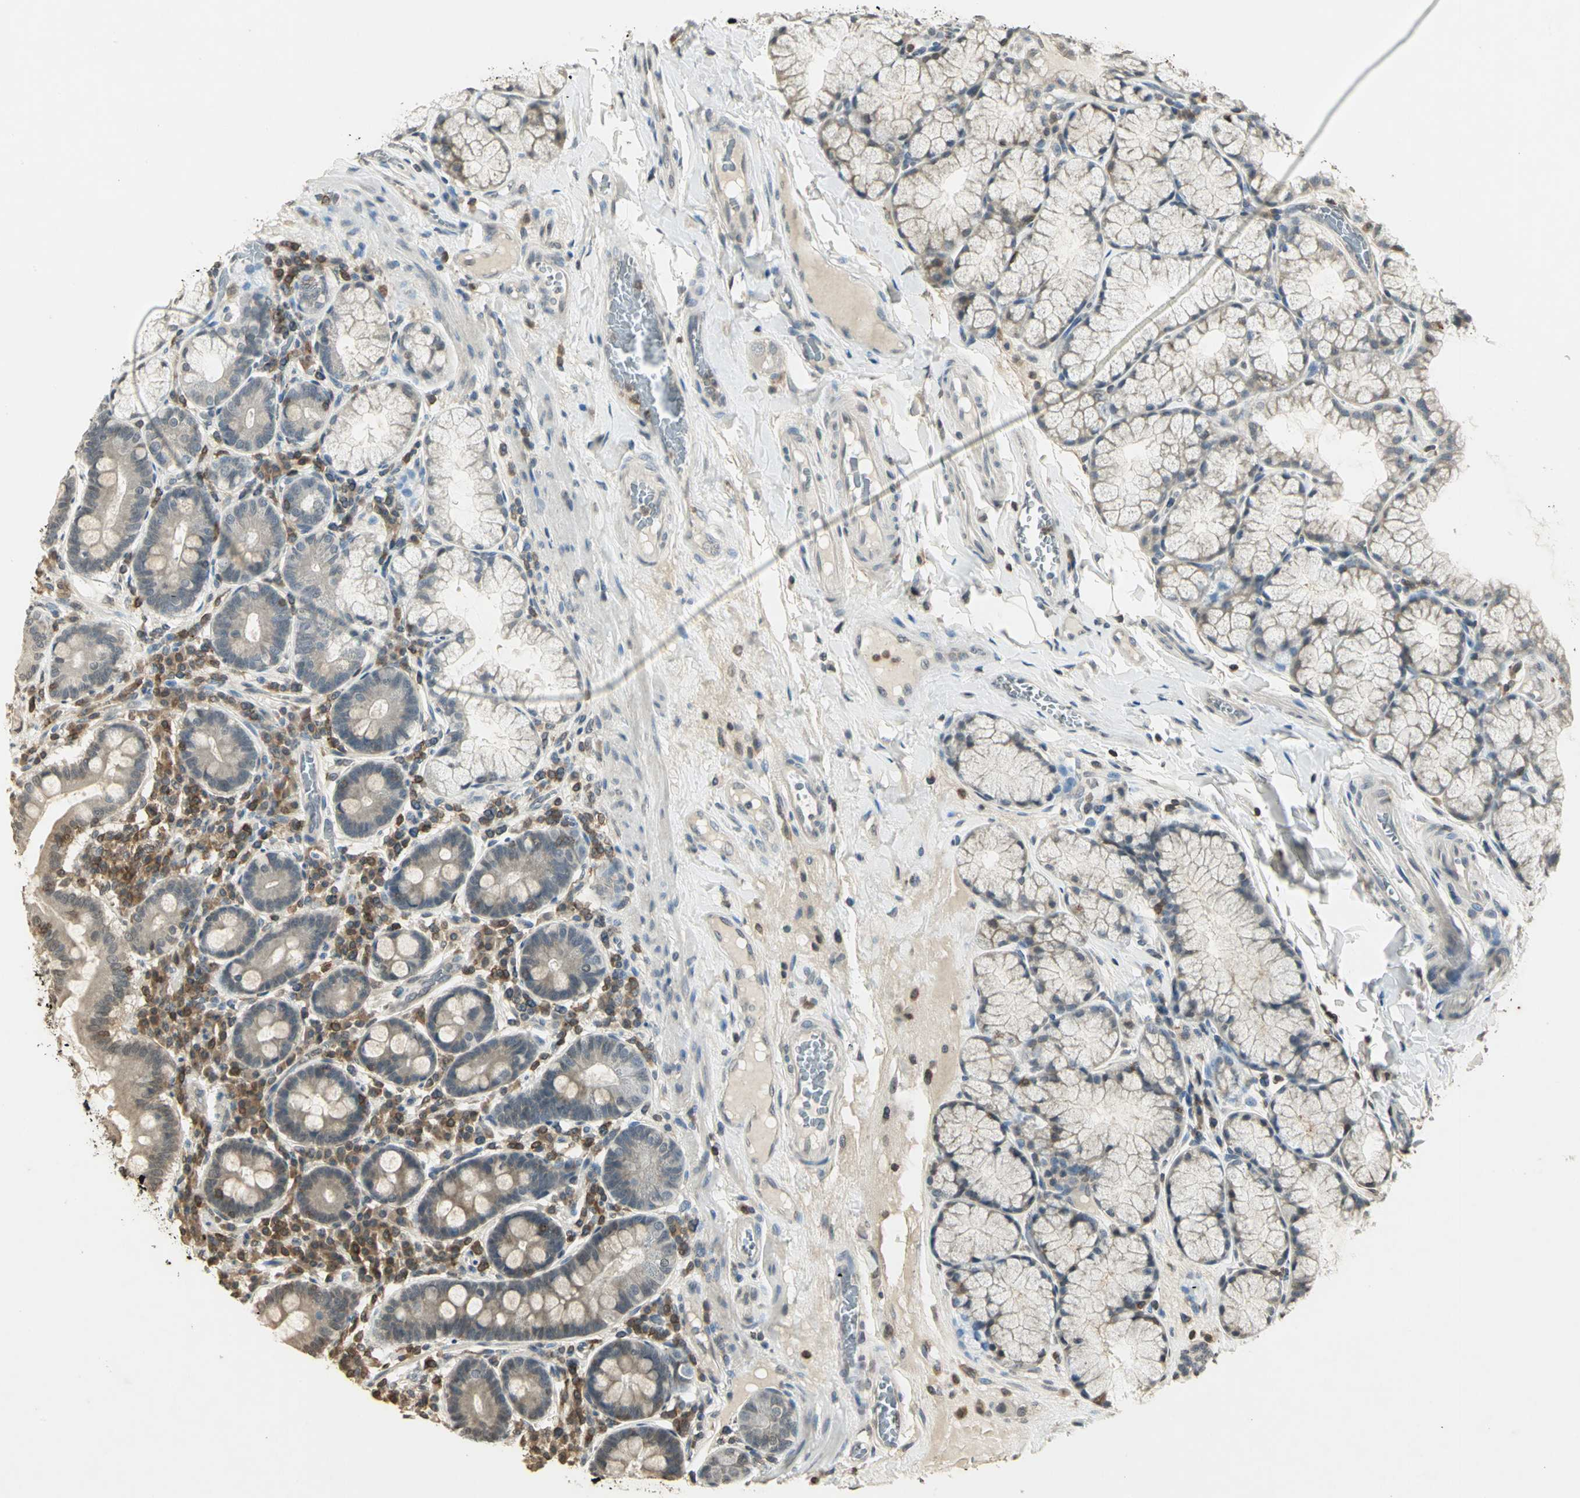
{"staining": {"intensity": "weak", "quantity": "<25%", "location": "cytoplasmic/membranous"}, "tissue": "duodenum", "cell_type": "Glandular cells", "image_type": "normal", "snomed": [{"axis": "morphology", "description": "Normal tissue, NOS"}, {"axis": "topography", "description": "Duodenum"}], "caption": "DAB (3,3'-diaminobenzidine) immunohistochemical staining of normal human duodenum demonstrates no significant positivity in glandular cells. The staining was performed using DAB to visualize the protein expression in brown, while the nuclei were stained in blue with hematoxylin (Magnification: 20x).", "gene": "IL16", "patient": {"sex": "male", "age": 50}}